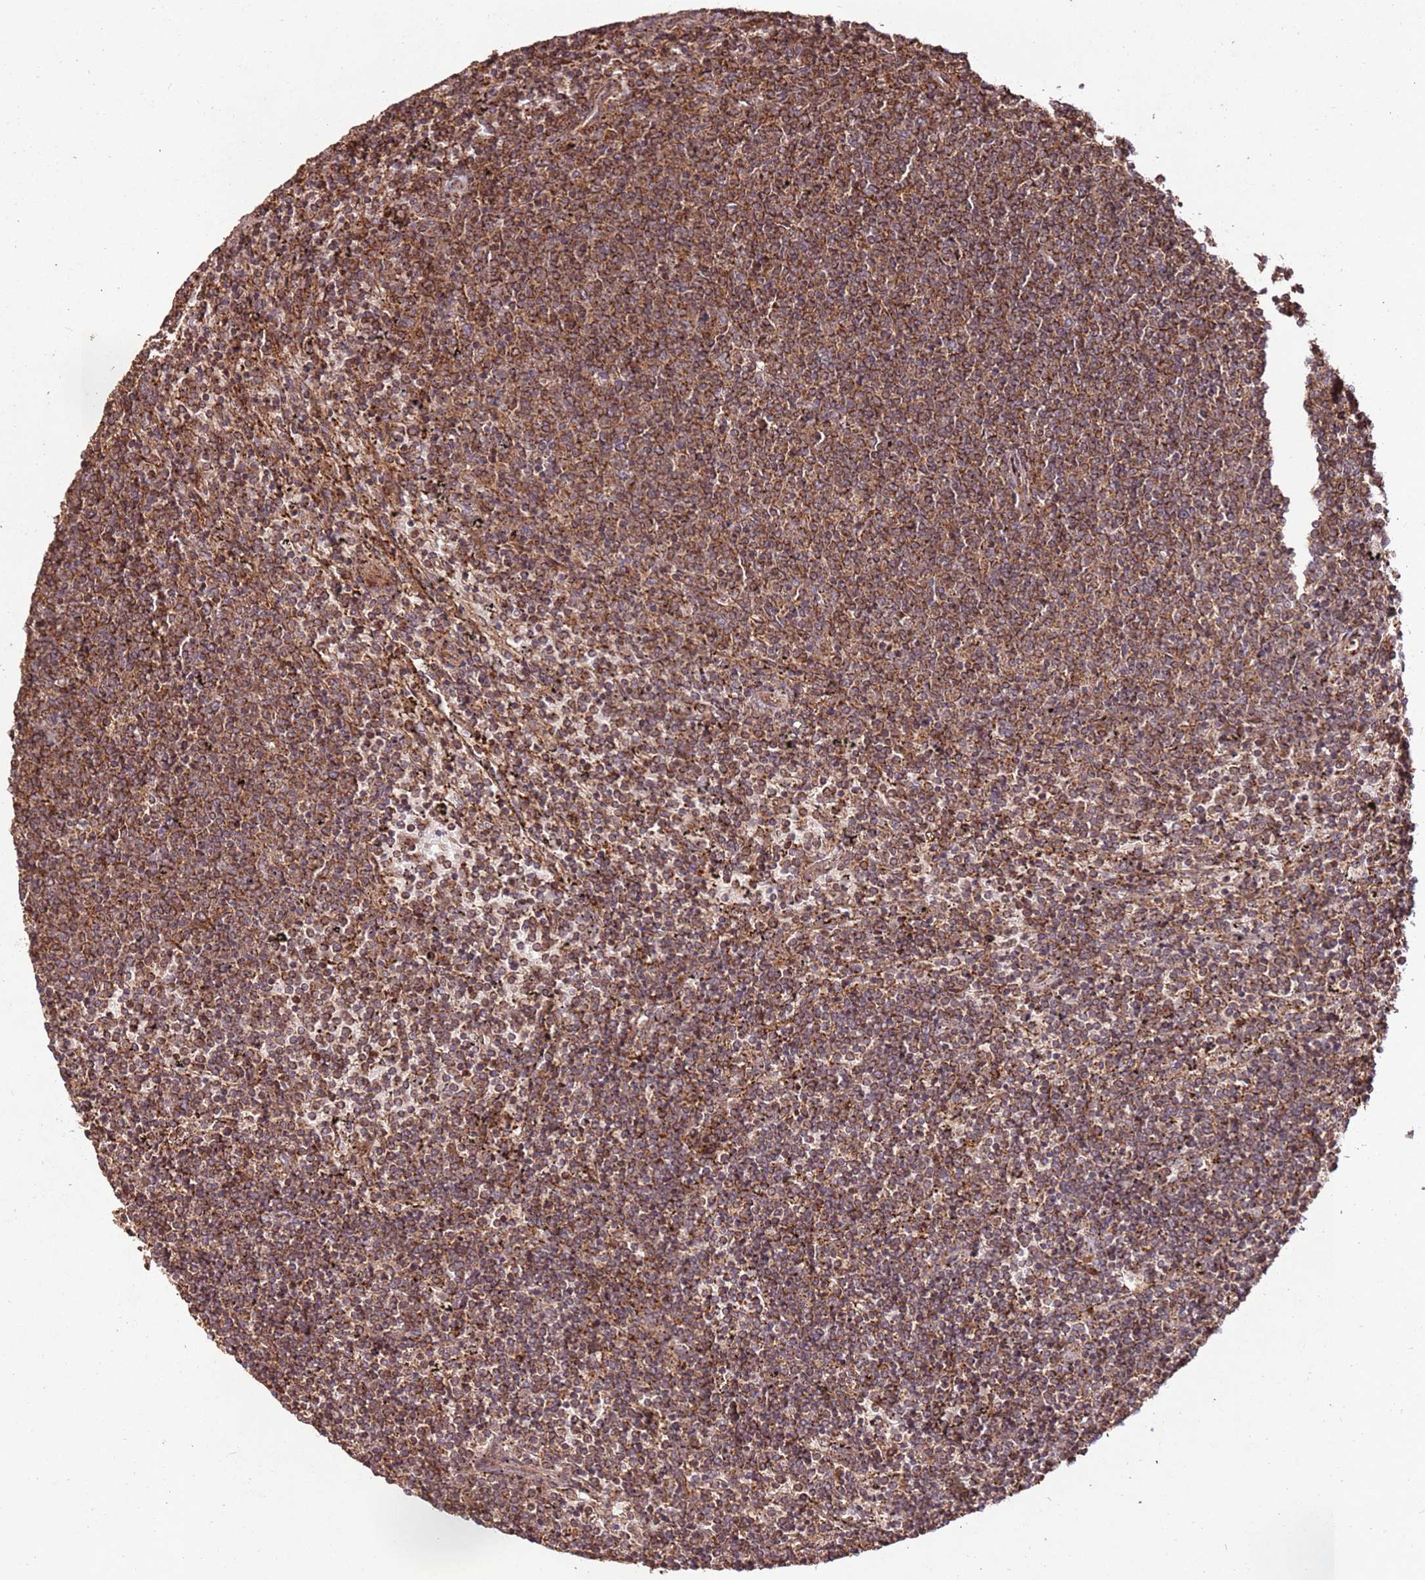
{"staining": {"intensity": "moderate", "quantity": ">75%", "location": "cytoplasmic/membranous"}, "tissue": "lymphoma", "cell_type": "Tumor cells", "image_type": "cancer", "snomed": [{"axis": "morphology", "description": "Malignant lymphoma, non-Hodgkin's type, Low grade"}, {"axis": "topography", "description": "Spleen"}], "caption": "Human malignant lymphoma, non-Hodgkin's type (low-grade) stained with a brown dye demonstrates moderate cytoplasmic/membranous positive staining in about >75% of tumor cells.", "gene": "FAM186A", "patient": {"sex": "female", "age": 50}}